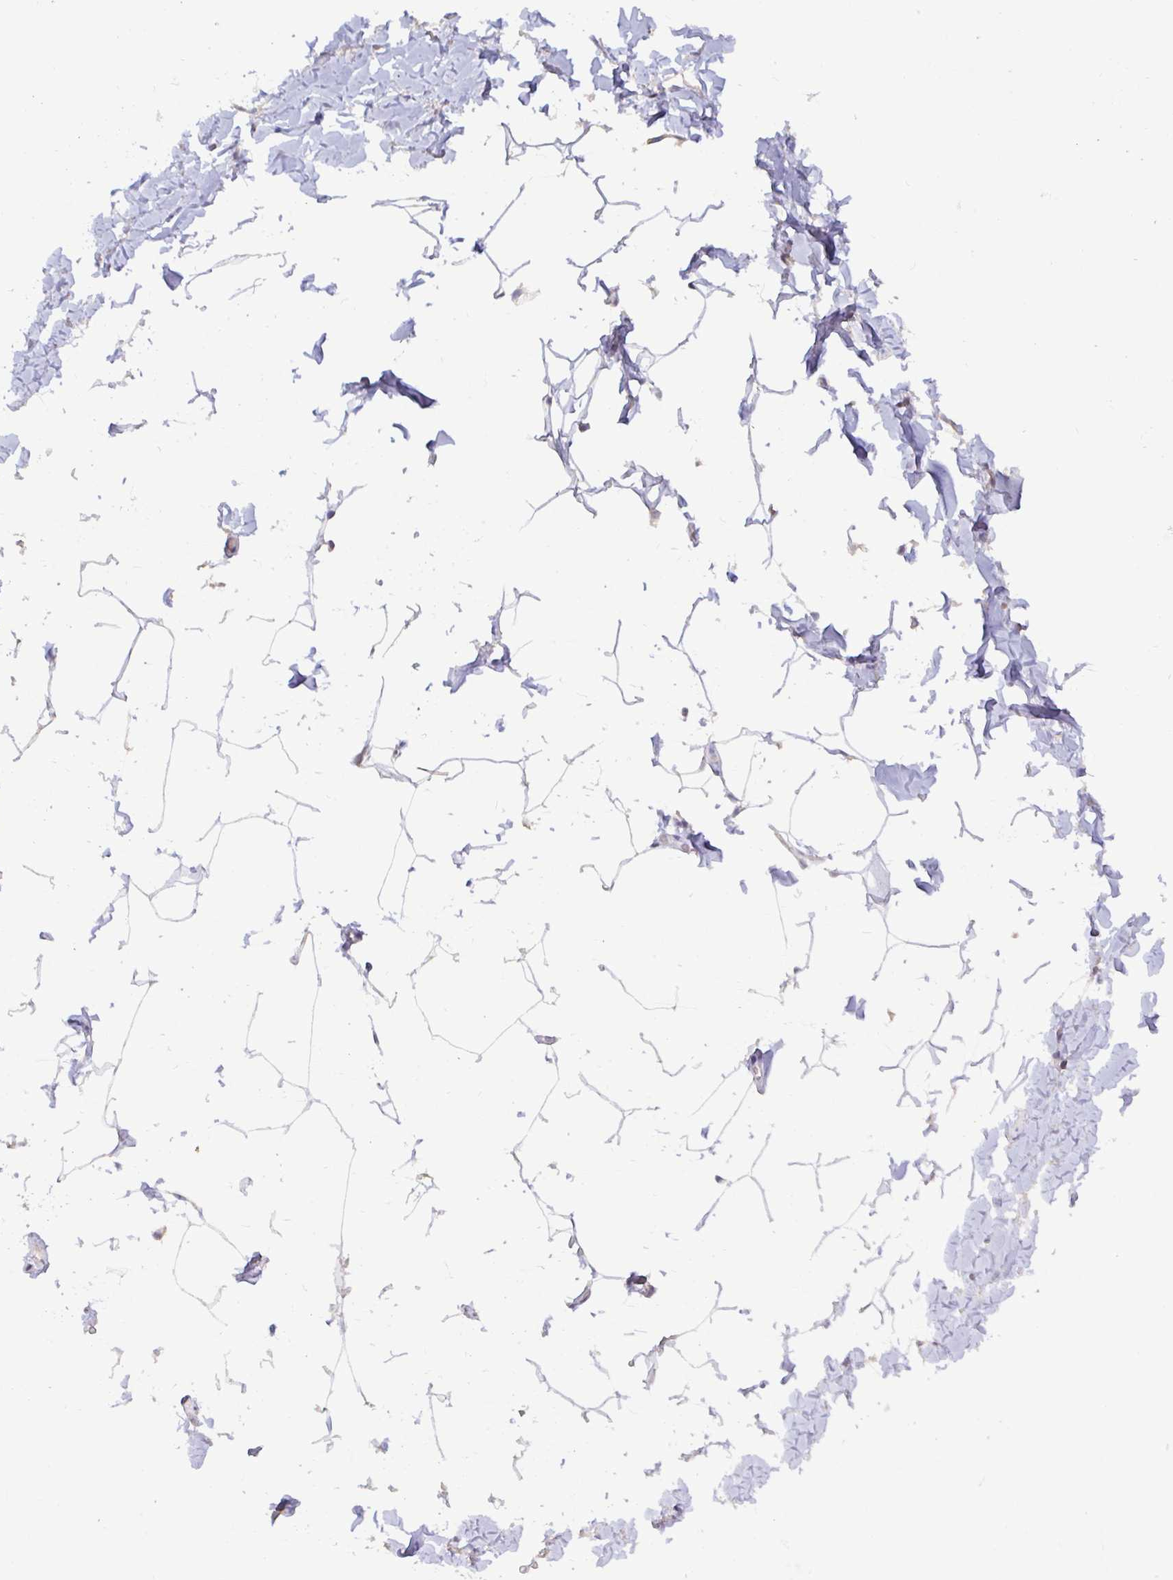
{"staining": {"intensity": "negative", "quantity": "none", "location": "none"}, "tissue": "adipose tissue", "cell_type": "Adipocytes", "image_type": "normal", "snomed": [{"axis": "morphology", "description": "Normal tissue, NOS"}, {"axis": "topography", "description": "Soft tissue"}, {"axis": "topography", "description": "Adipose tissue"}, {"axis": "topography", "description": "Vascular tissue"}, {"axis": "topography", "description": "Peripheral nerve tissue"}], "caption": "Immunohistochemistry (IHC) photomicrograph of unremarkable adipose tissue: adipose tissue stained with DAB (3,3'-diaminobenzidine) exhibits no significant protein positivity in adipocytes.", "gene": "GSTM1", "patient": {"sex": "male", "age": 29}}